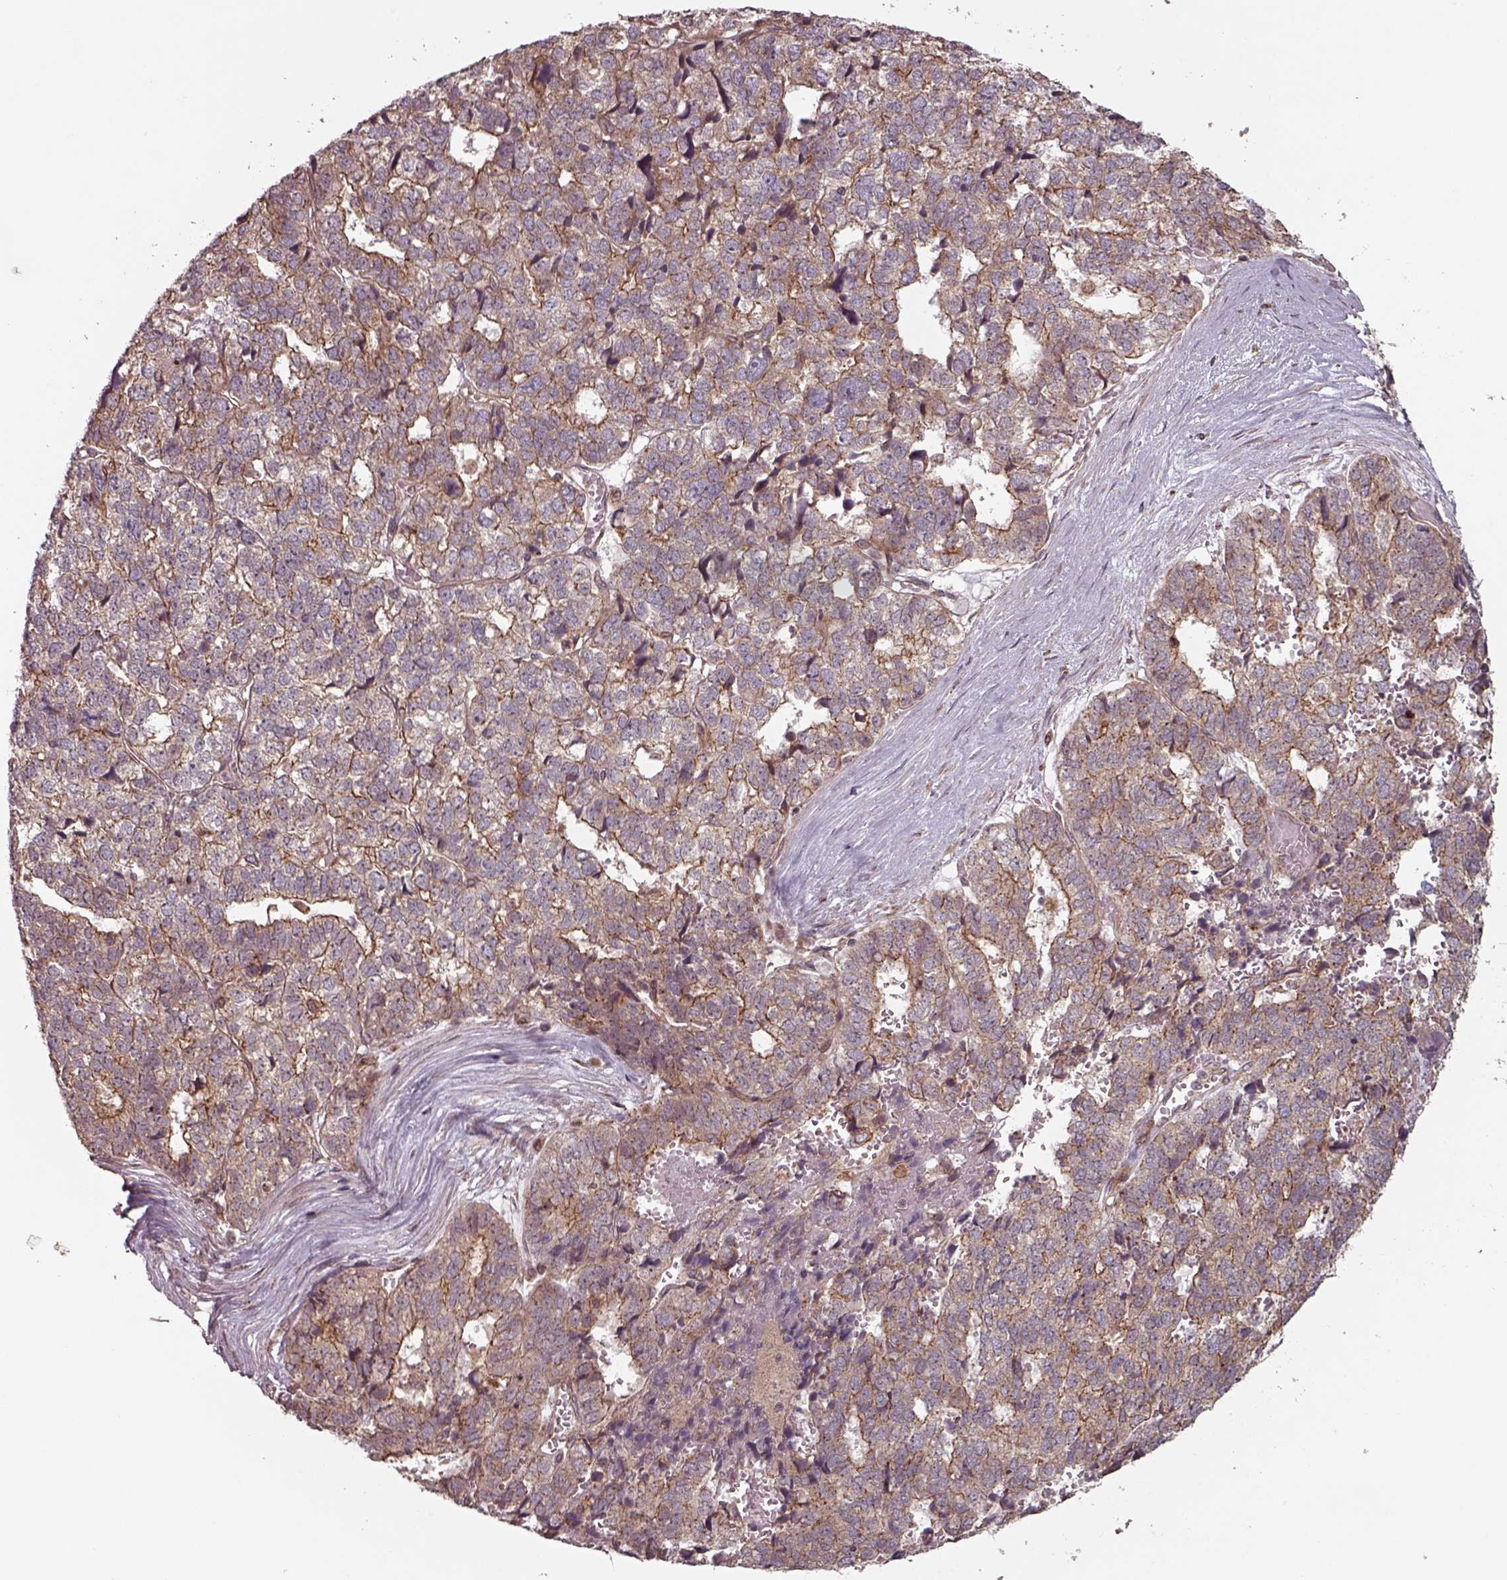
{"staining": {"intensity": "moderate", "quantity": ">75%", "location": "cytoplasmic/membranous"}, "tissue": "stomach cancer", "cell_type": "Tumor cells", "image_type": "cancer", "snomed": [{"axis": "morphology", "description": "Adenocarcinoma, NOS"}, {"axis": "topography", "description": "Stomach"}], "caption": "The image shows immunohistochemical staining of stomach cancer (adenocarcinoma). There is moderate cytoplasmic/membranous staining is appreciated in approximately >75% of tumor cells.", "gene": "CHMP3", "patient": {"sex": "male", "age": 69}}